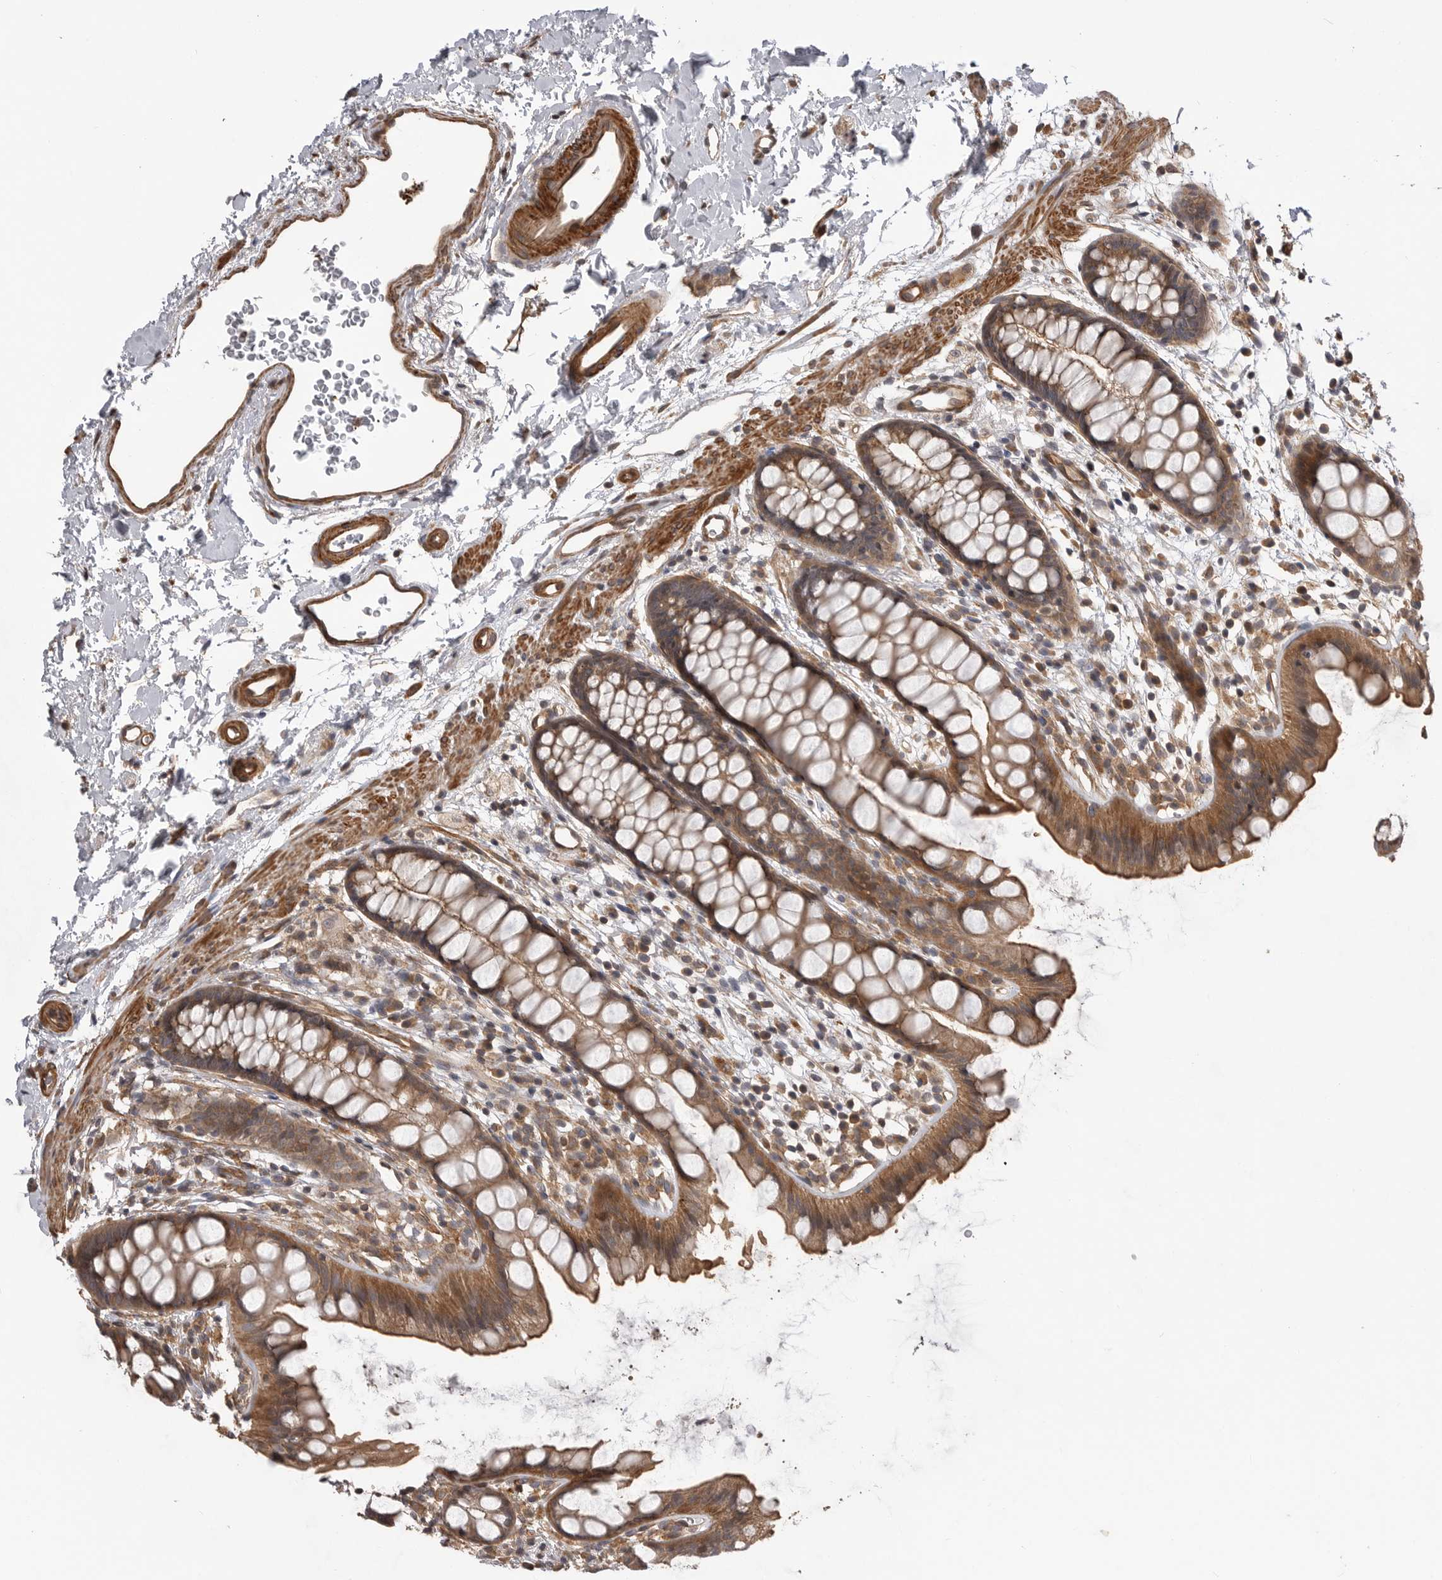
{"staining": {"intensity": "moderate", "quantity": ">75%", "location": "cytoplasmic/membranous"}, "tissue": "rectum", "cell_type": "Glandular cells", "image_type": "normal", "snomed": [{"axis": "morphology", "description": "Normal tissue, NOS"}, {"axis": "topography", "description": "Rectum"}], "caption": "Brown immunohistochemical staining in benign human rectum exhibits moderate cytoplasmic/membranous staining in about >75% of glandular cells. (DAB (3,3'-diaminobenzidine) IHC with brightfield microscopy, high magnification).", "gene": "TRIM56", "patient": {"sex": "female", "age": 65}}